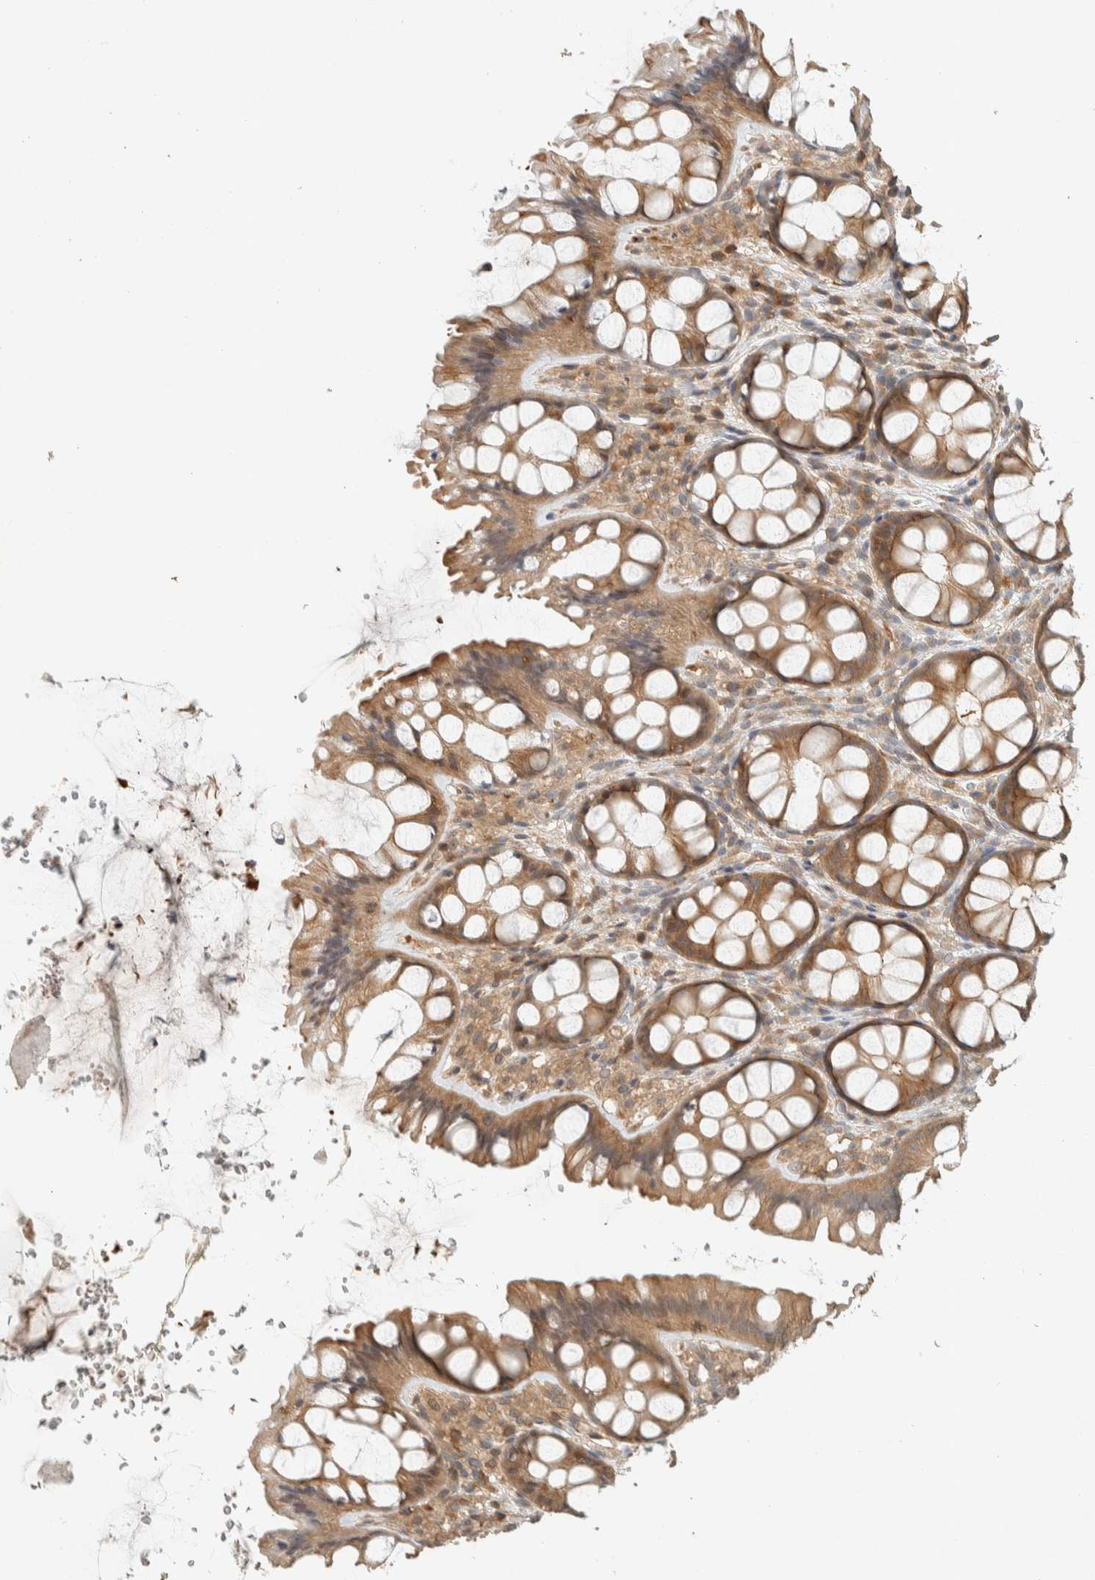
{"staining": {"intensity": "weak", "quantity": ">75%", "location": "cytoplasmic/membranous"}, "tissue": "colon", "cell_type": "Endothelial cells", "image_type": "normal", "snomed": [{"axis": "morphology", "description": "Normal tissue, NOS"}, {"axis": "topography", "description": "Colon"}], "caption": "Protein staining by IHC displays weak cytoplasmic/membranous positivity in about >75% of endothelial cells in unremarkable colon.", "gene": "ADSS2", "patient": {"sex": "male", "age": 47}}